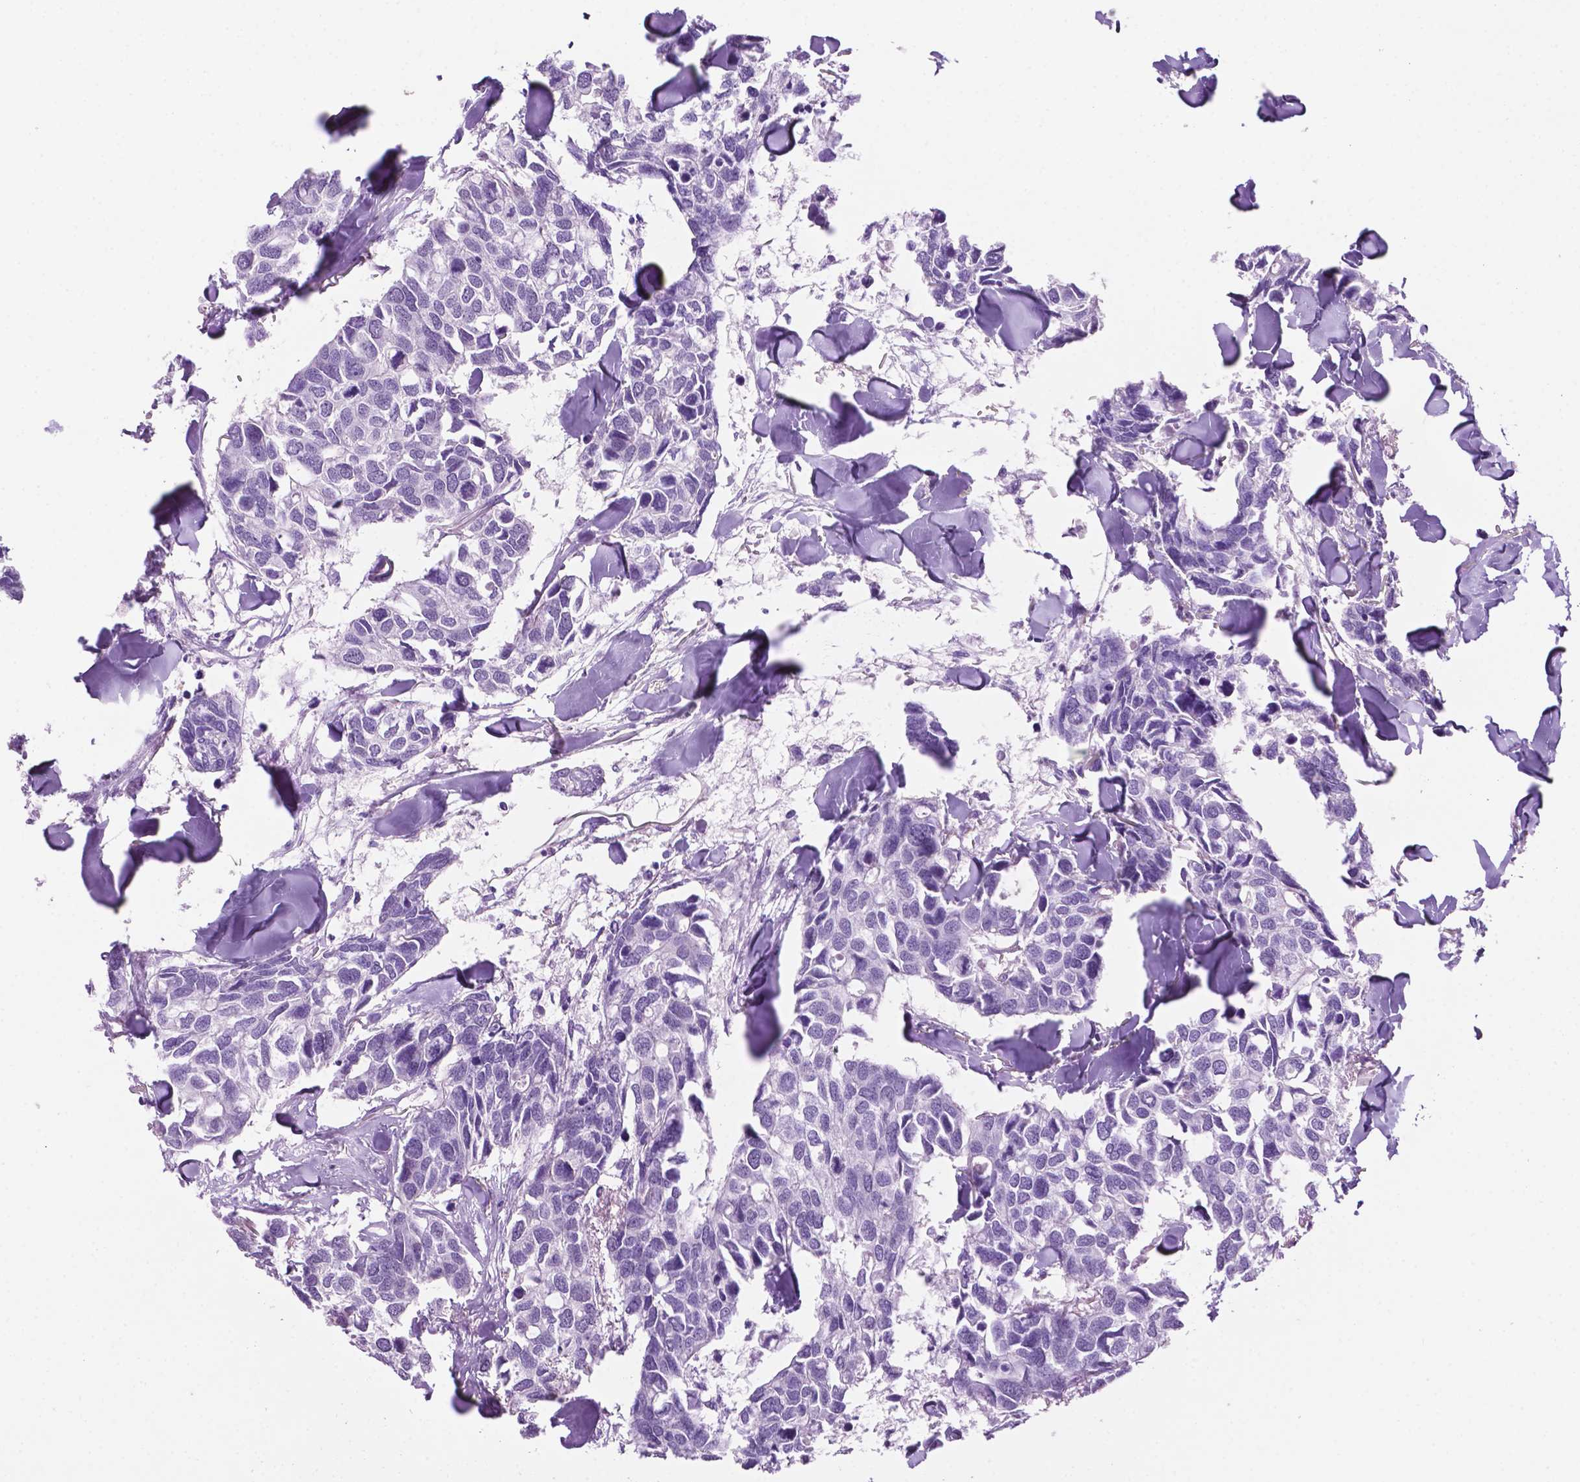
{"staining": {"intensity": "negative", "quantity": "none", "location": "none"}, "tissue": "breast cancer", "cell_type": "Tumor cells", "image_type": "cancer", "snomed": [{"axis": "morphology", "description": "Duct carcinoma"}, {"axis": "topography", "description": "Breast"}], "caption": "This is a photomicrograph of IHC staining of breast cancer (infiltrating ductal carcinoma), which shows no positivity in tumor cells.", "gene": "PHGR1", "patient": {"sex": "female", "age": 83}}